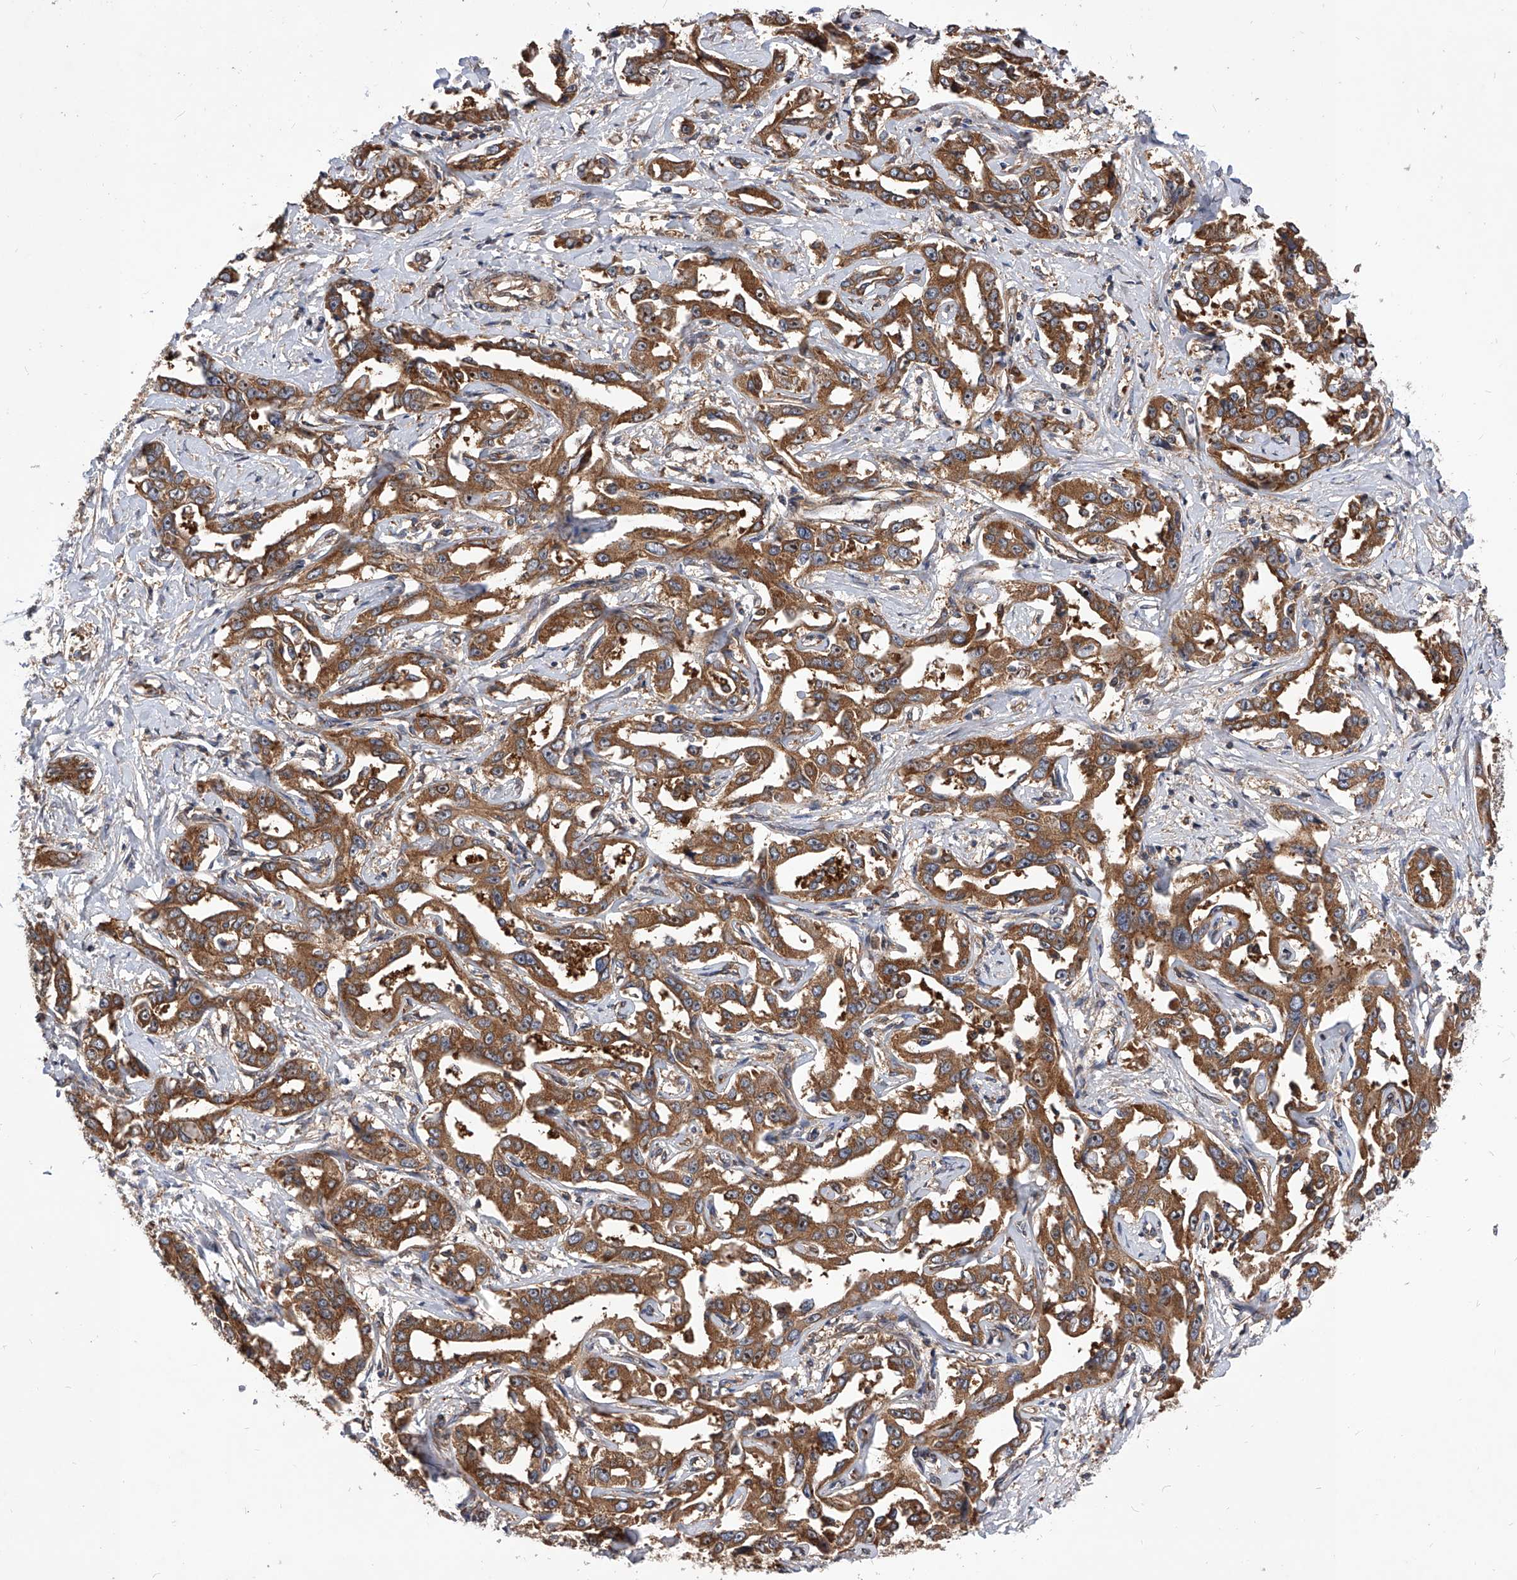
{"staining": {"intensity": "strong", "quantity": ">75%", "location": "cytoplasmic/membranous"}, "tissue": "liver cancer", "cell_type": "Tumor cells", "image_type": "cancer", "snomed": [{"axis": "morphology", "description": "Cholangiocarcinoma"}, {"axis": "topography", "description": "Liver"}], "caption": "The immunohistochemical stain shows strong cytoplasmic/membranous positivity in tumor cells of liver cancer (cholangiocarcinoma) tissue.", "gene": "CFAP410", "patient": {"sex": "male", "age": 59}}